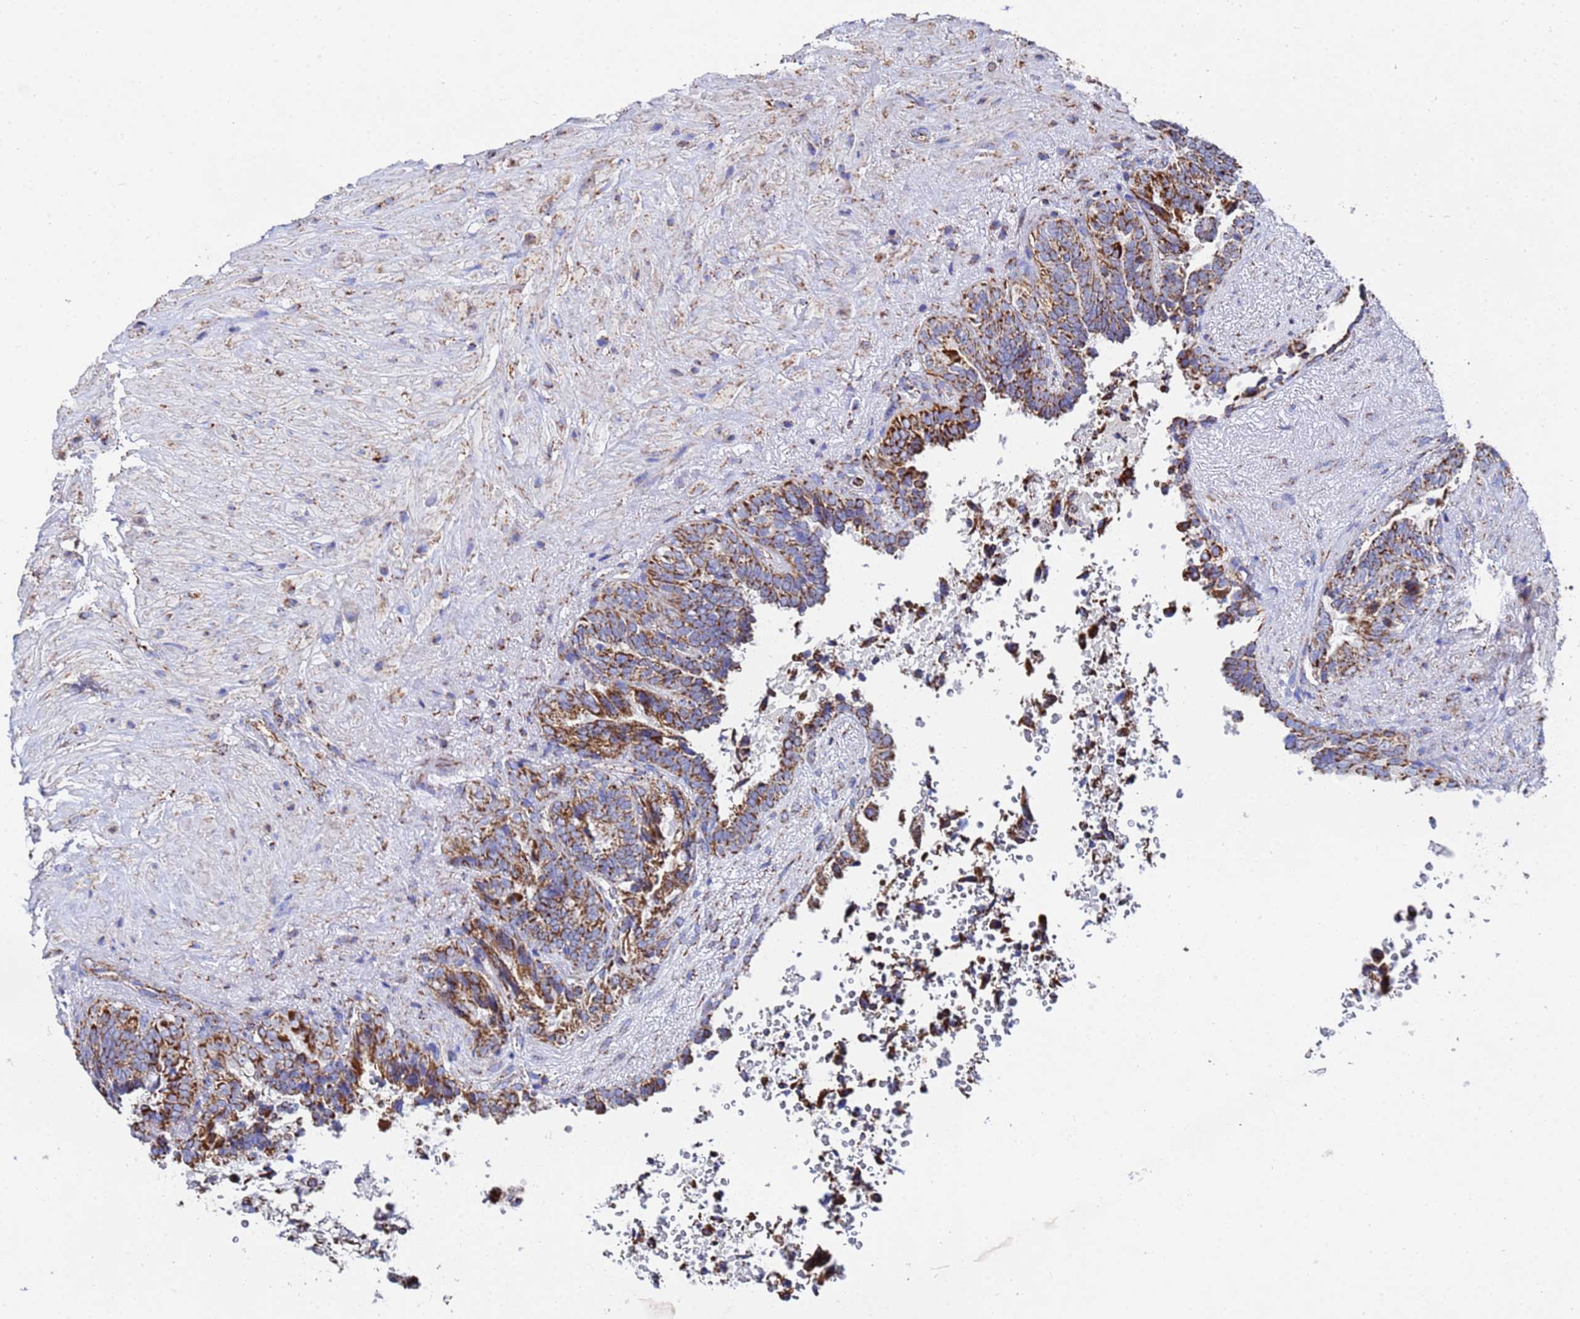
{"staining": {"intensity": "strong", "quantity": ">75%", "location": "cytoplasmic/membranous"}, "tissue": "seminal vesicle", "cell_type": "Glandular cells", "image_type": "normal", "snomed": [{"axis": "morphology", "description": "Normal tissue, NOS"}, {"axis": "topography", "description": "Seminal veicle"}, {"axis": "topography", "description": "Peripheral nerve tissue"}], "caption": "Brown immunohistochemical staining in benign seminal vesicle shows strong cytoplasmic/membranous positivity in about >75% of glandular cells.", "gene": "GLUD1", "patient": {"sex": "male", "age": 63}}